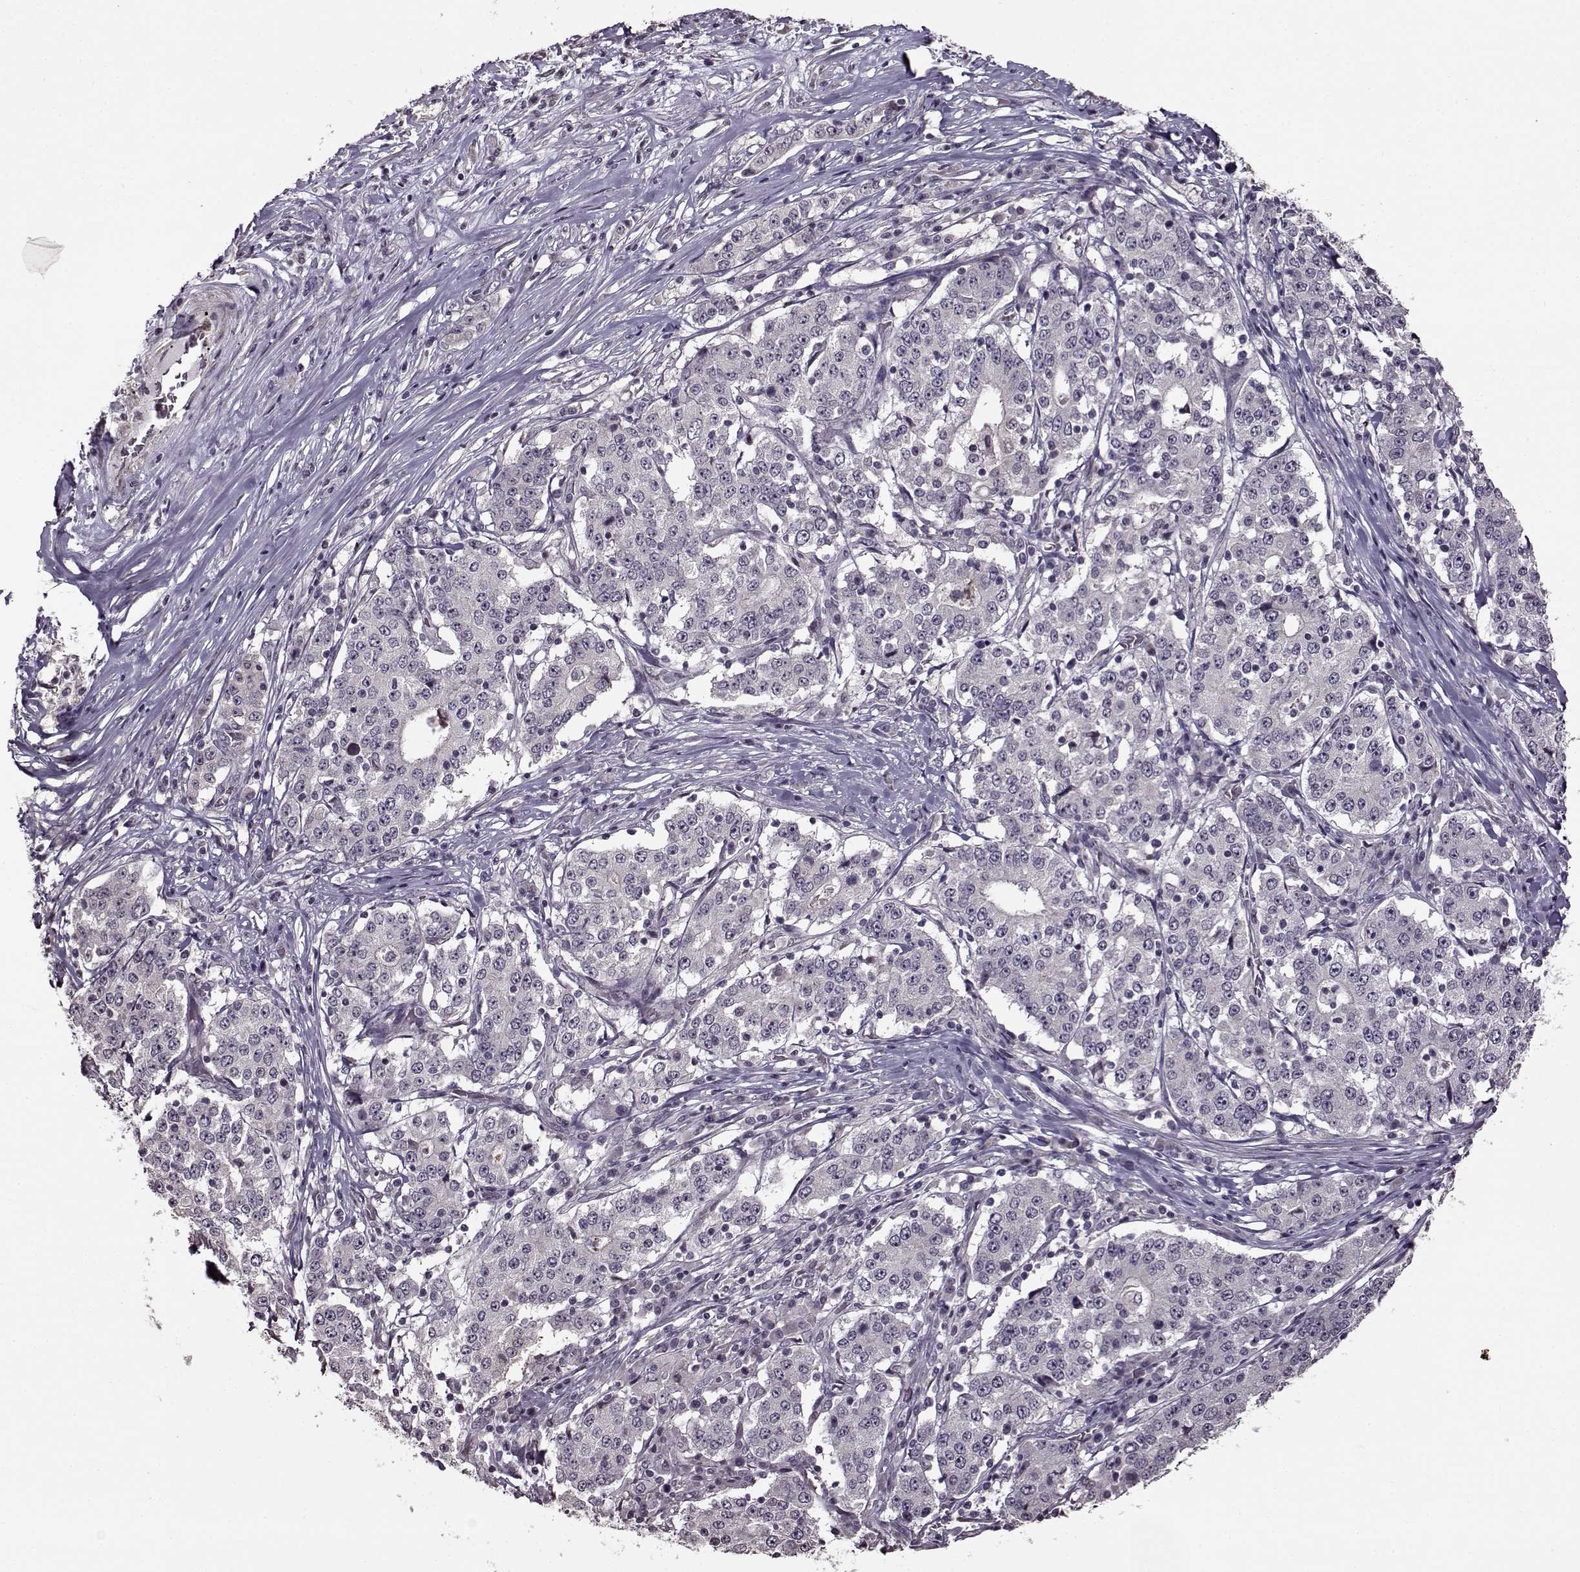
{"staining": {"intensity": "negative", "quantity": "none", "location": "none"}, "tissue": "stomach cancer", "cell_type": "Tumor cells", "image_type": "cancer", "snomed": [{"axis": "morphology", "description": "Adenocarcinoma, NOS"}, {"axis": "topography", "description": "Stomach"}], "caption": "This is an IHC image of human stomach adenocarcinoma. There is no expression in tumor cells.", "gene": "FSHB", "patient": {"sex": "male", "age": 59}}